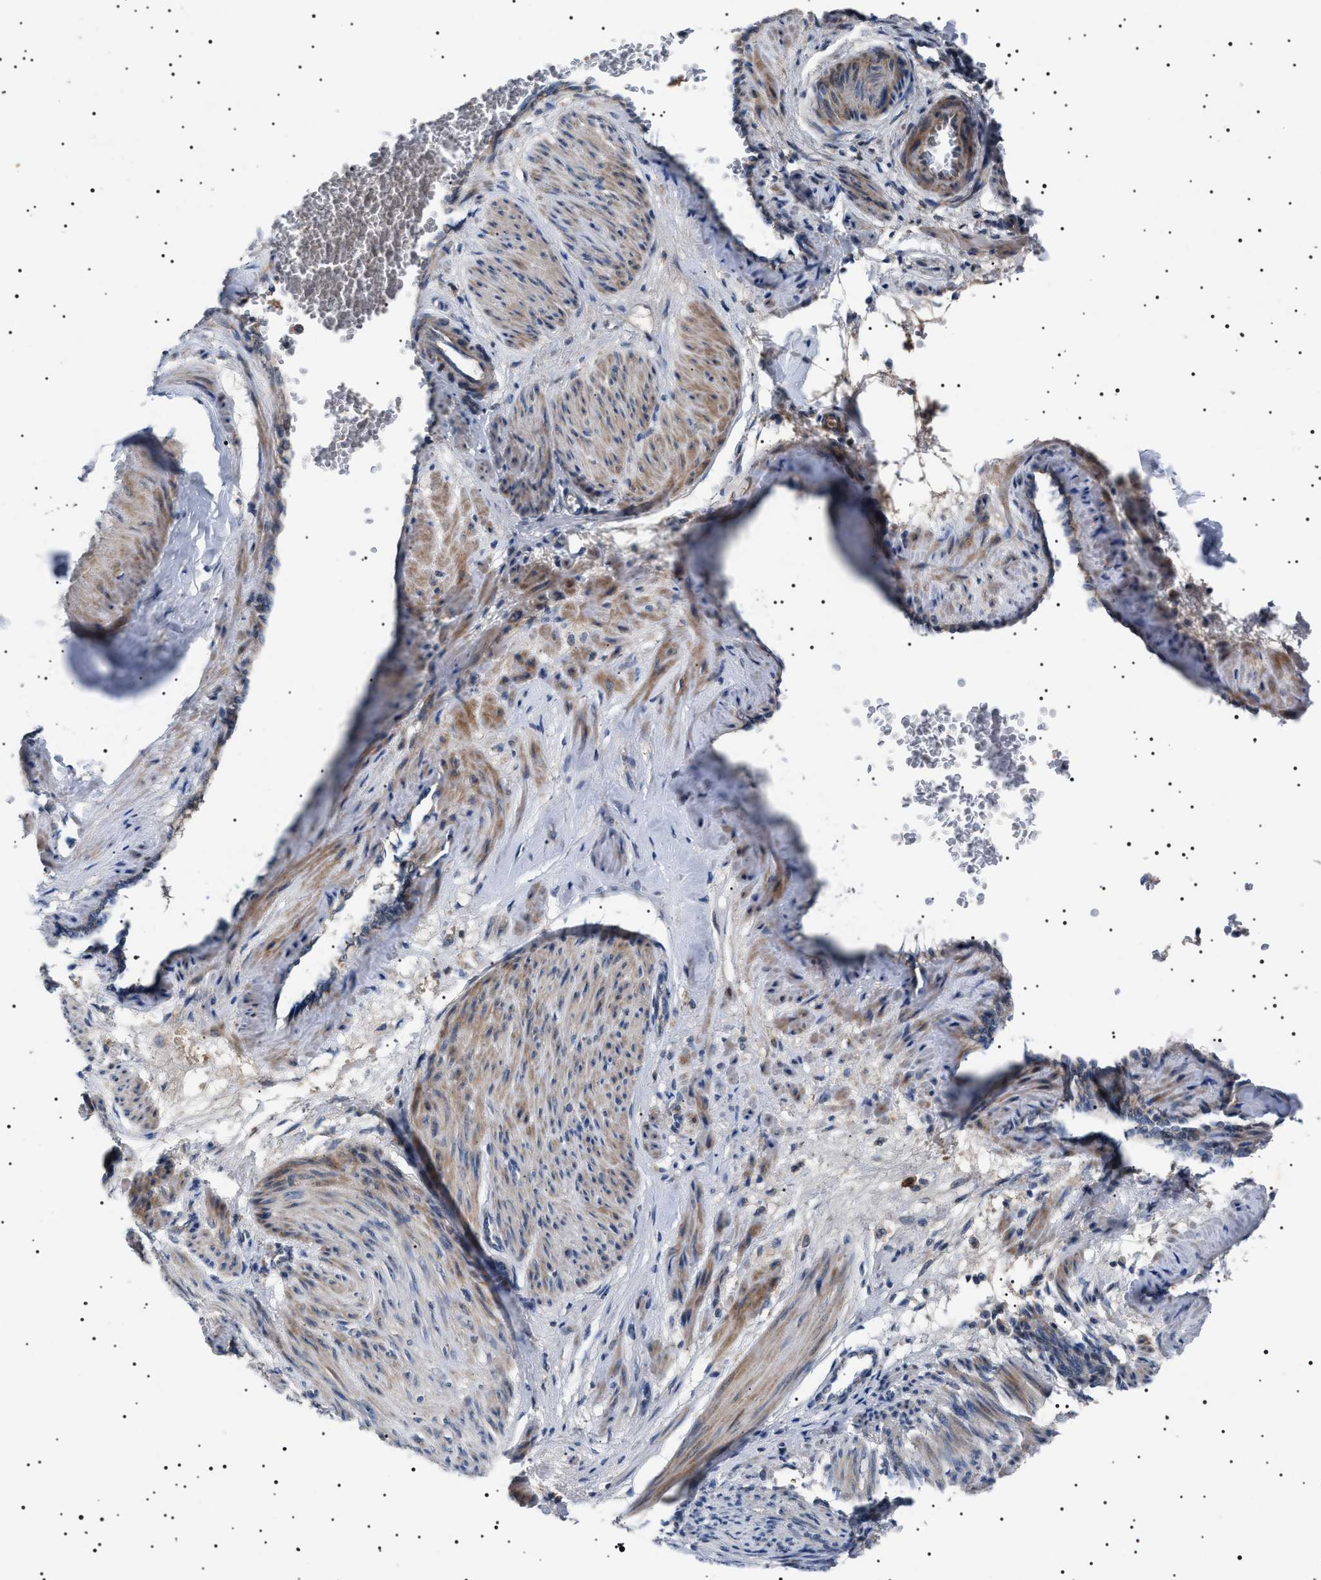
{"staining": {"intensity": "moderate", "quantity": ">75%", "location": "cytoplasmic/membranous"}, "tissue": "smooth muscle", "cell_type": "Smooth muscle cells", "image_type": "normal", "snomed": [{"axis": "morphology", "description": "Normal tissue, NOS"}, {"axis": "topography", "description": "Endometrium"}], "caption": "An image of smooth muscle stained for a protein demonstrates moderate cytoplasmic/membranous brown staining in smooth muscle cells. The protein is stained brown, and the nuclei are stained in blue (DAB IHC with brightfield microscopy, high magnification).", "gene": "PTRH1", "patient": {"sex": "female", "age": 33}}